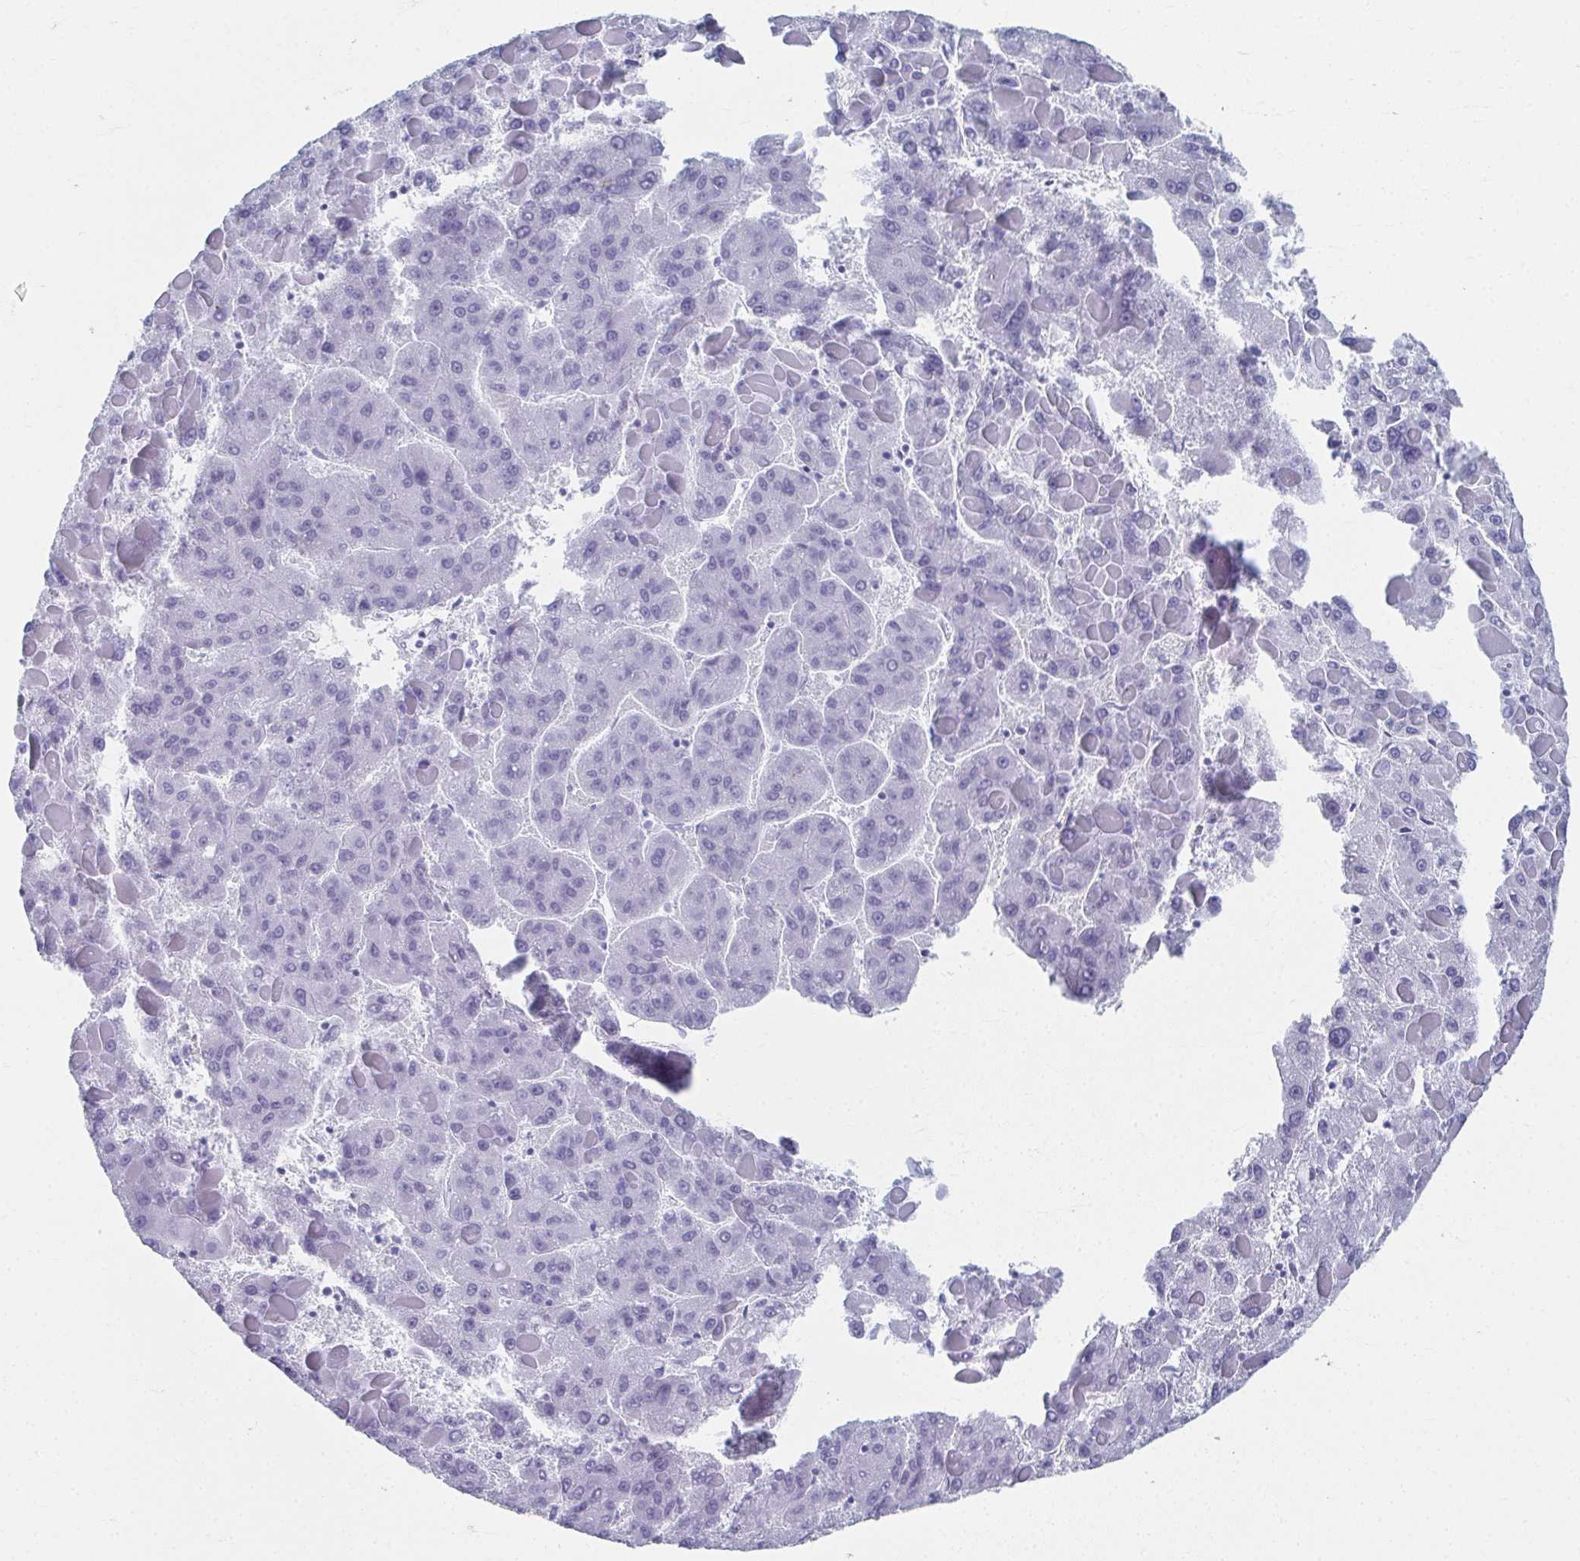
{"staining": {"intensity": "negative", "quantity": "none", "location": "none"}, "tissue": "liver cancer", "cell_type": "Tumor cells", "image_type": "cancer", "snomed": [{"axis": "morphology", "description": "Carcinoma, Hepatocellular, NOS"}, {"axis": "topography", "description": "Liver"}], "caption": "DAB (3,3'-diaminobenzidine) immunohistochemical staining of liver hepatocellular carcinoma reveals no significant staining in tumor cells.", "gene": "GHRL", "patient": {"sex": "female", "age": 82}}